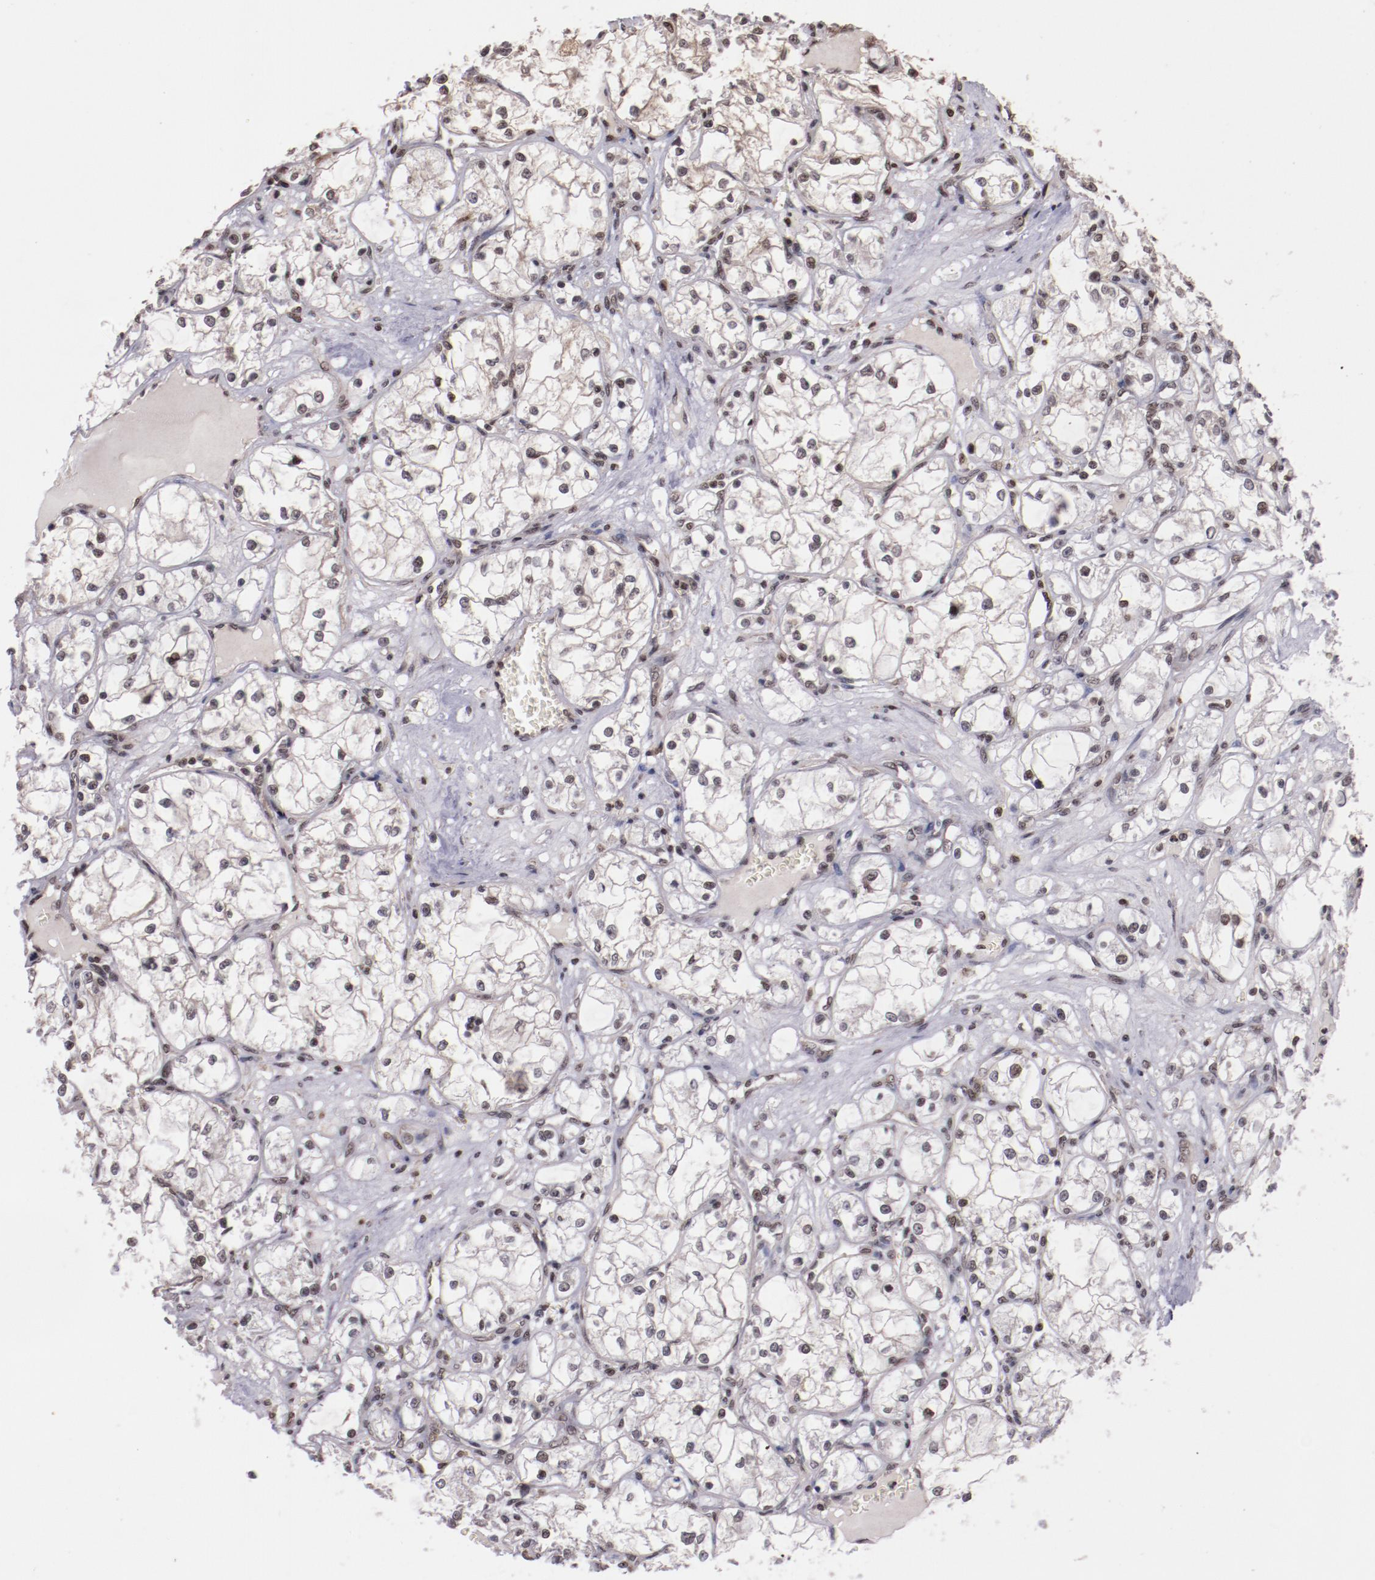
{"staining": {"intensity": "weak", "quantity": ">75%", "location": "nuclear"}, "tissue": "renal cancer", "cell_type": "Tumor cells", "image_type": "cancer", "snomed": [{"axis": "morphology", "description": "Adenocarcinoma, NOS"}, {"axis": "topography", "description": "Kidney"}], "caption": "A photomicrograph of renal cancer stained for a protein displays weak nuclear brown staining in tumor cells.", "gene": "STAG2", "patient": {"sex": "male", "age": 61}}